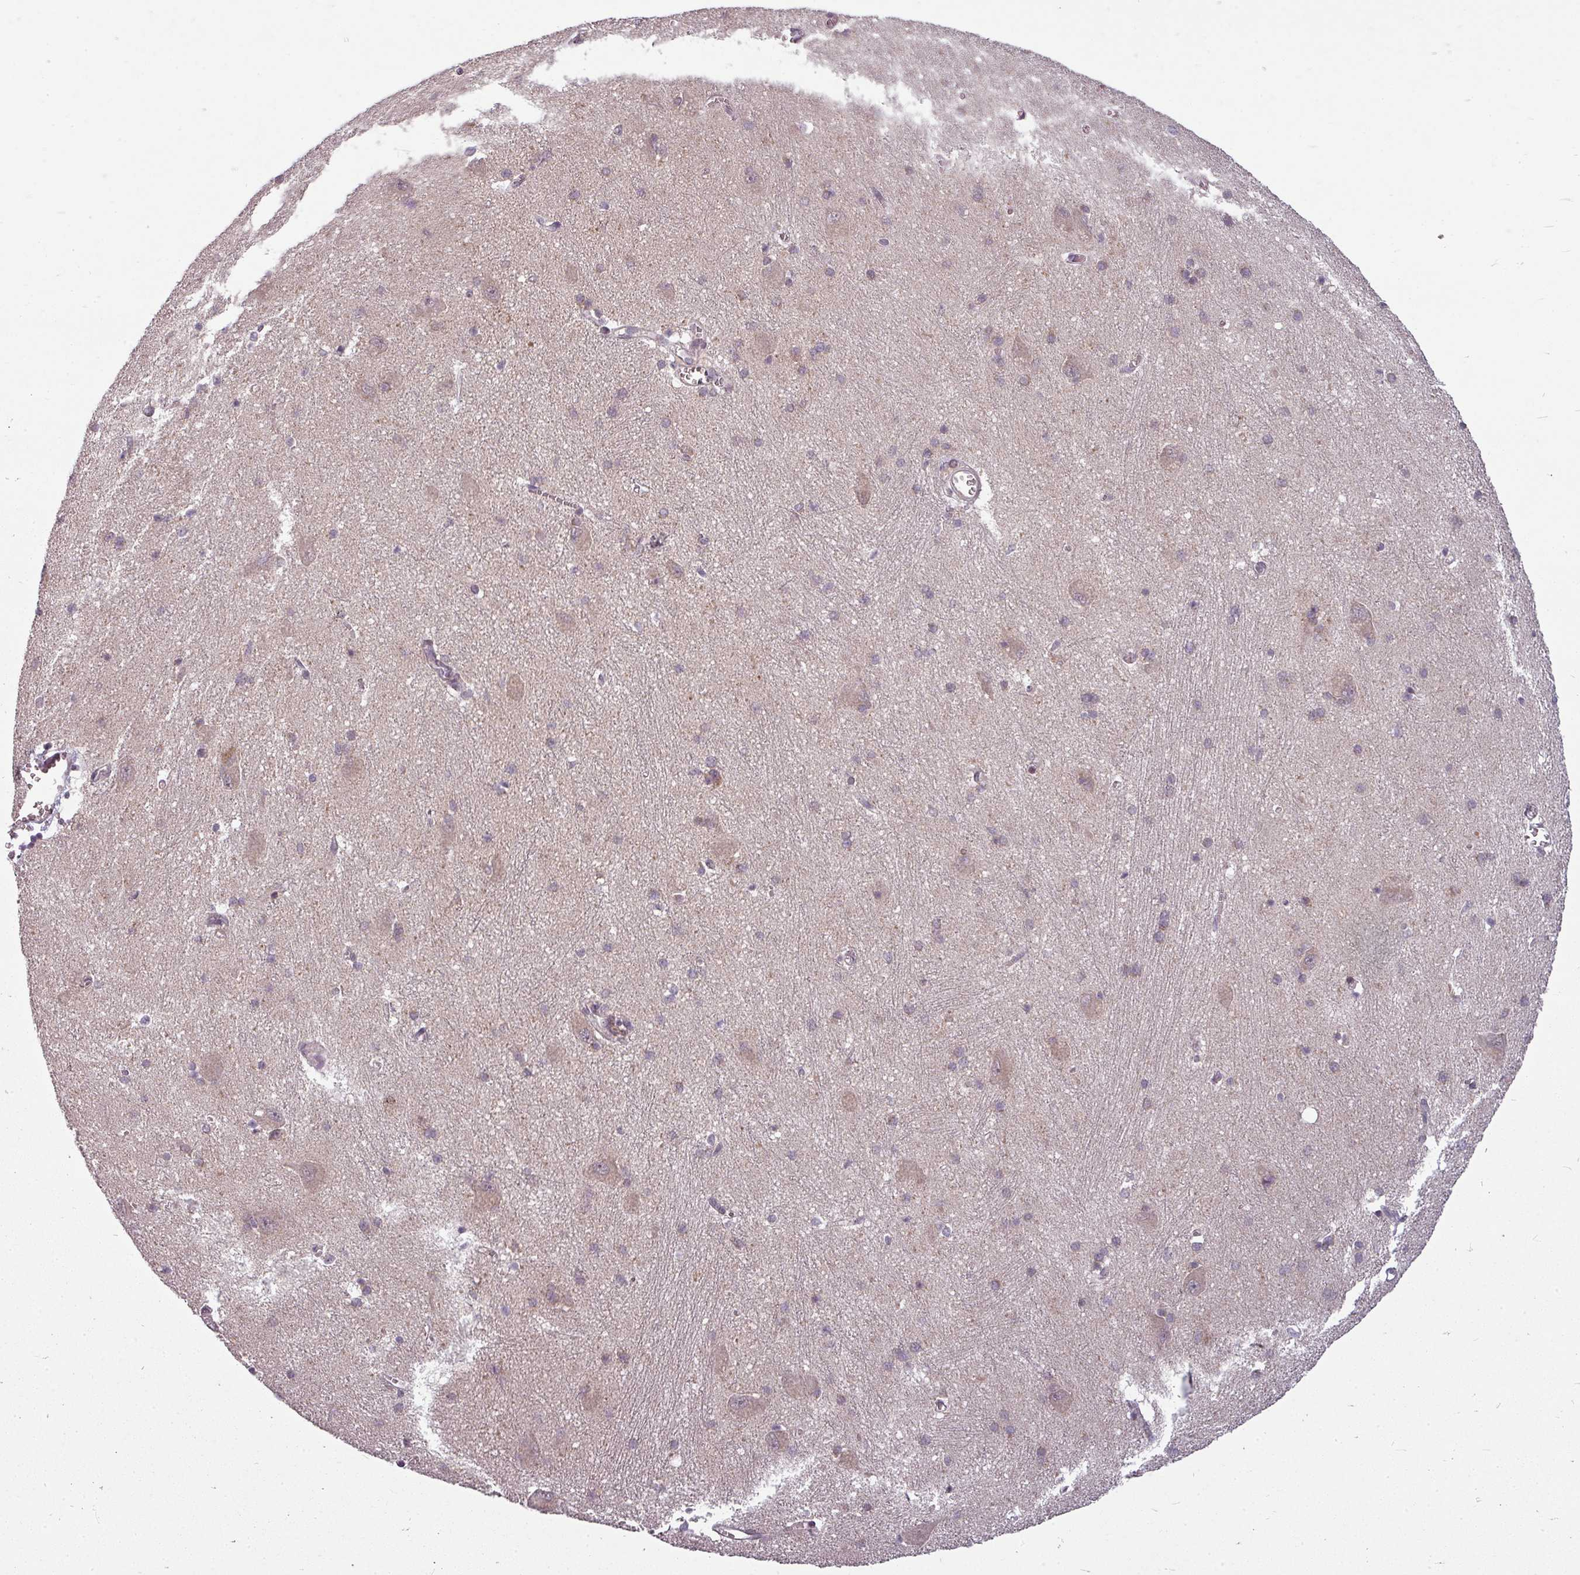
{"staining": {"intensity": "weak", "quantity": "25%-75%", "location": "cytoplasmic/membranous"}, "tissue": "caudate", "cell_type": "Glial cells", "image_type": "normal", "snomed": [{"axis": "morphology", "description": "Normal tissue, NOS"}, {"axis": "topography", "description": "Lateral ventricle wall"}], "caption": "This image reveals immunohistochemistry (IHC) staining of benign caudate, with low weak cytoplasmic/membranous staining in approximately 25%-75% of glial cells.", "gene": "CLIC1", "patient": {"sex": "male", "age": 37}}